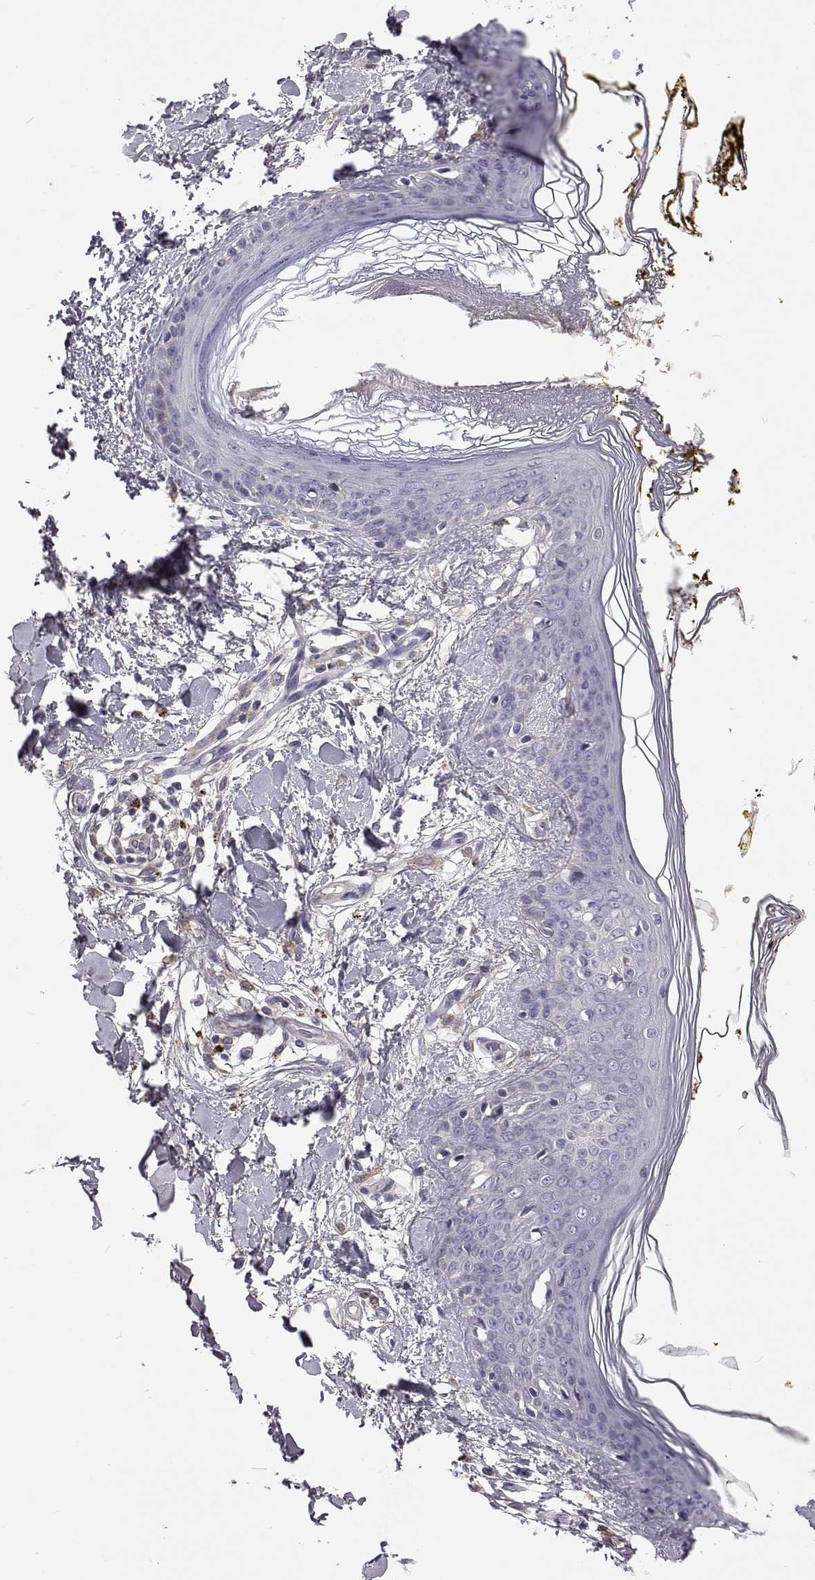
{"staining": {"intensity": "negative", "quantity": "none", "location": "none"}, "tissue": "skin", "cell_type": "Fibroblasts", "image_type": "normal", "snomed": [{"axis": "morphology", "description": "Normal tissue, NOS"}, {"axis": "topography", "description": "Skin"}], "caption": "This is an IHC histopathology image of benign skin. There is no staining in fibroblasts.", "gene": "TCF15", "patient": {"sex": "female", "age": 34}}